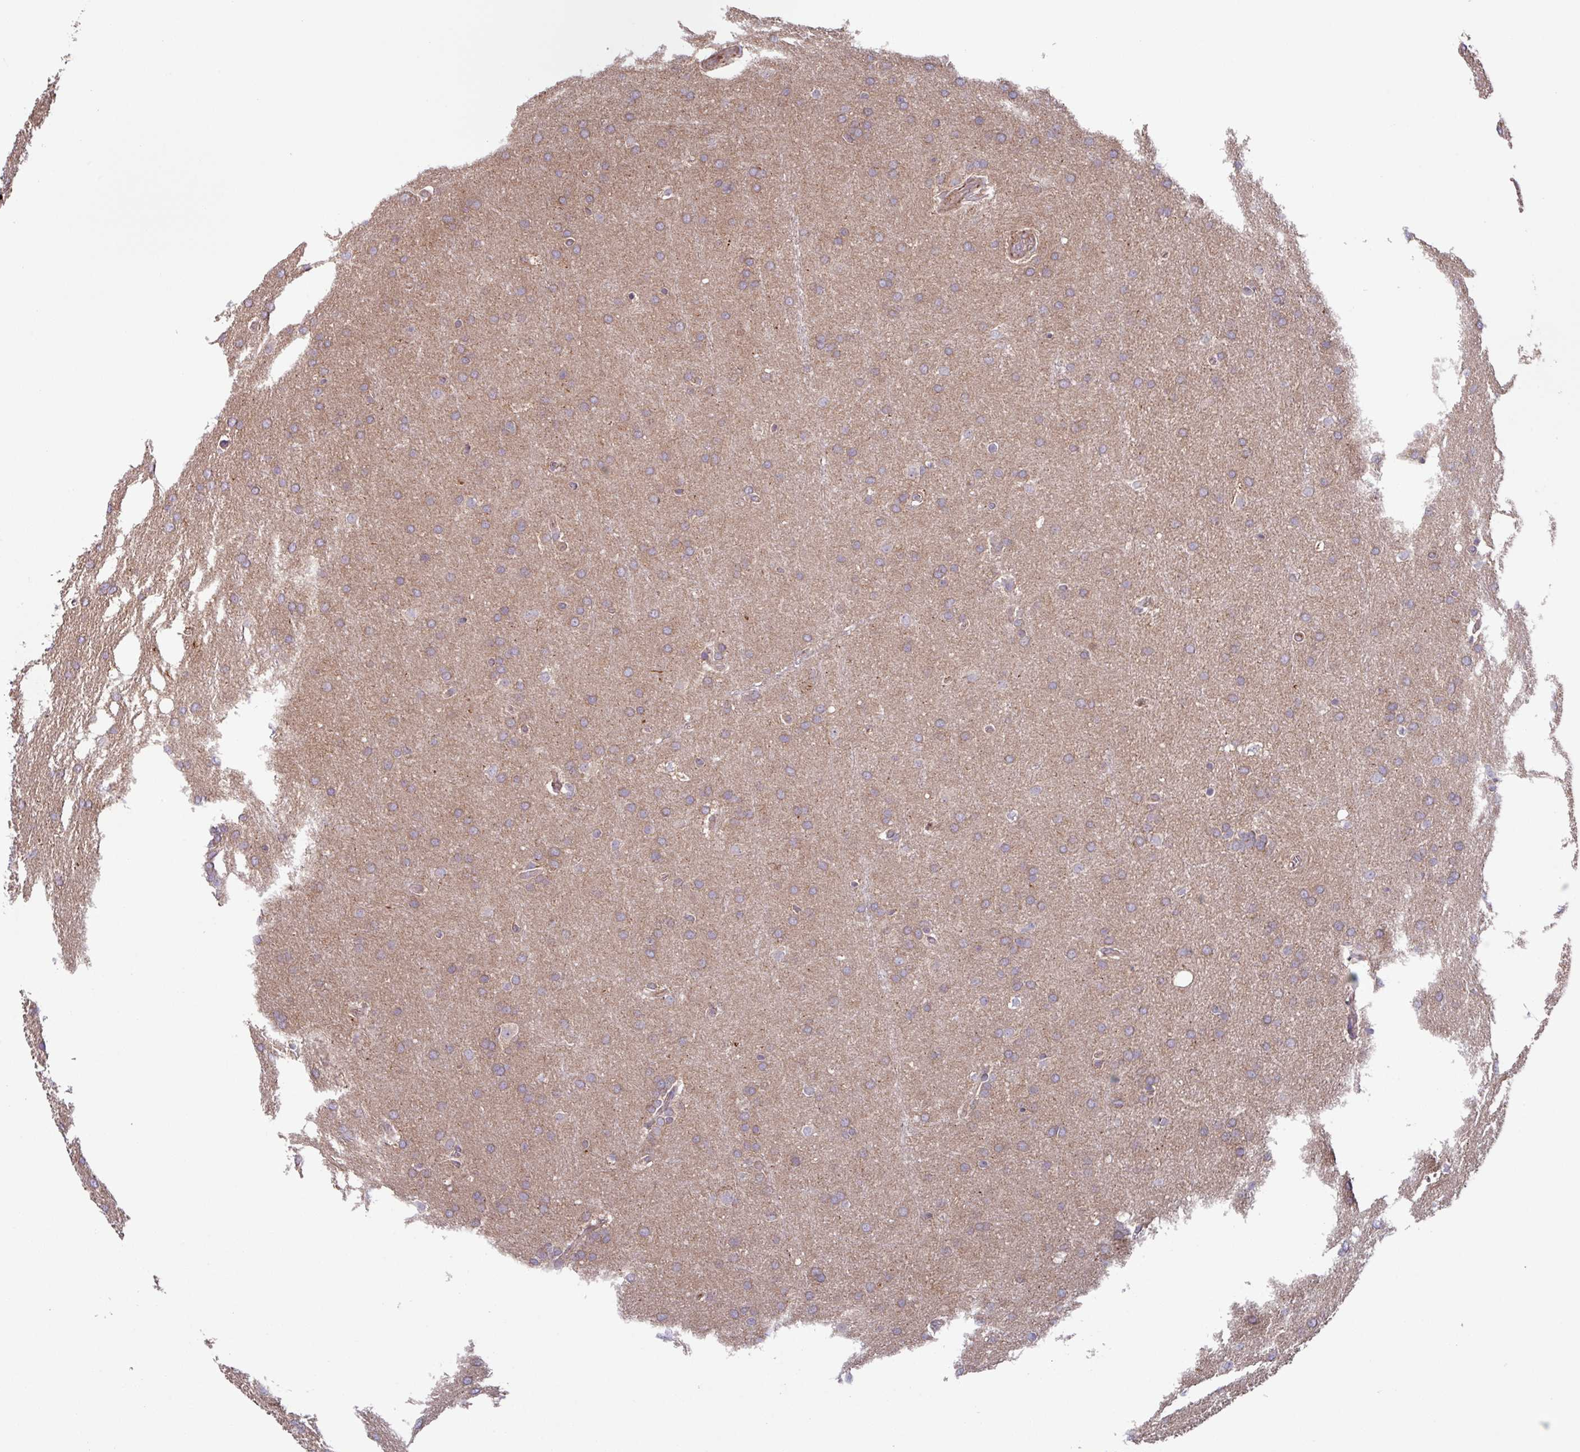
{"staining": {"intensity": "weak", "quantity": ">75%", "location": "cytoplasmic/membranous"}, "tissue": "glioma", "cell_type": "Tumor cells", "image_type": "cancer", "snomed": [{"axis": "morphology", "description": "Glioma, malignant, Low grade"}, {"axis": "topography", "description": "Brain"}], "caption": "Brown immunohistochemical staining in human malignant glioma (low-grade) exhibits weak cytoplasmic/membranous positivity in approximately >75% of tumor cells. (DAB (3,3'-diaminobenzidine) IHC, brown staining for protein, blue staining for nuclei).", "gene": "PLEKHD1", "patient": {"sex": "female", "age": 32}}